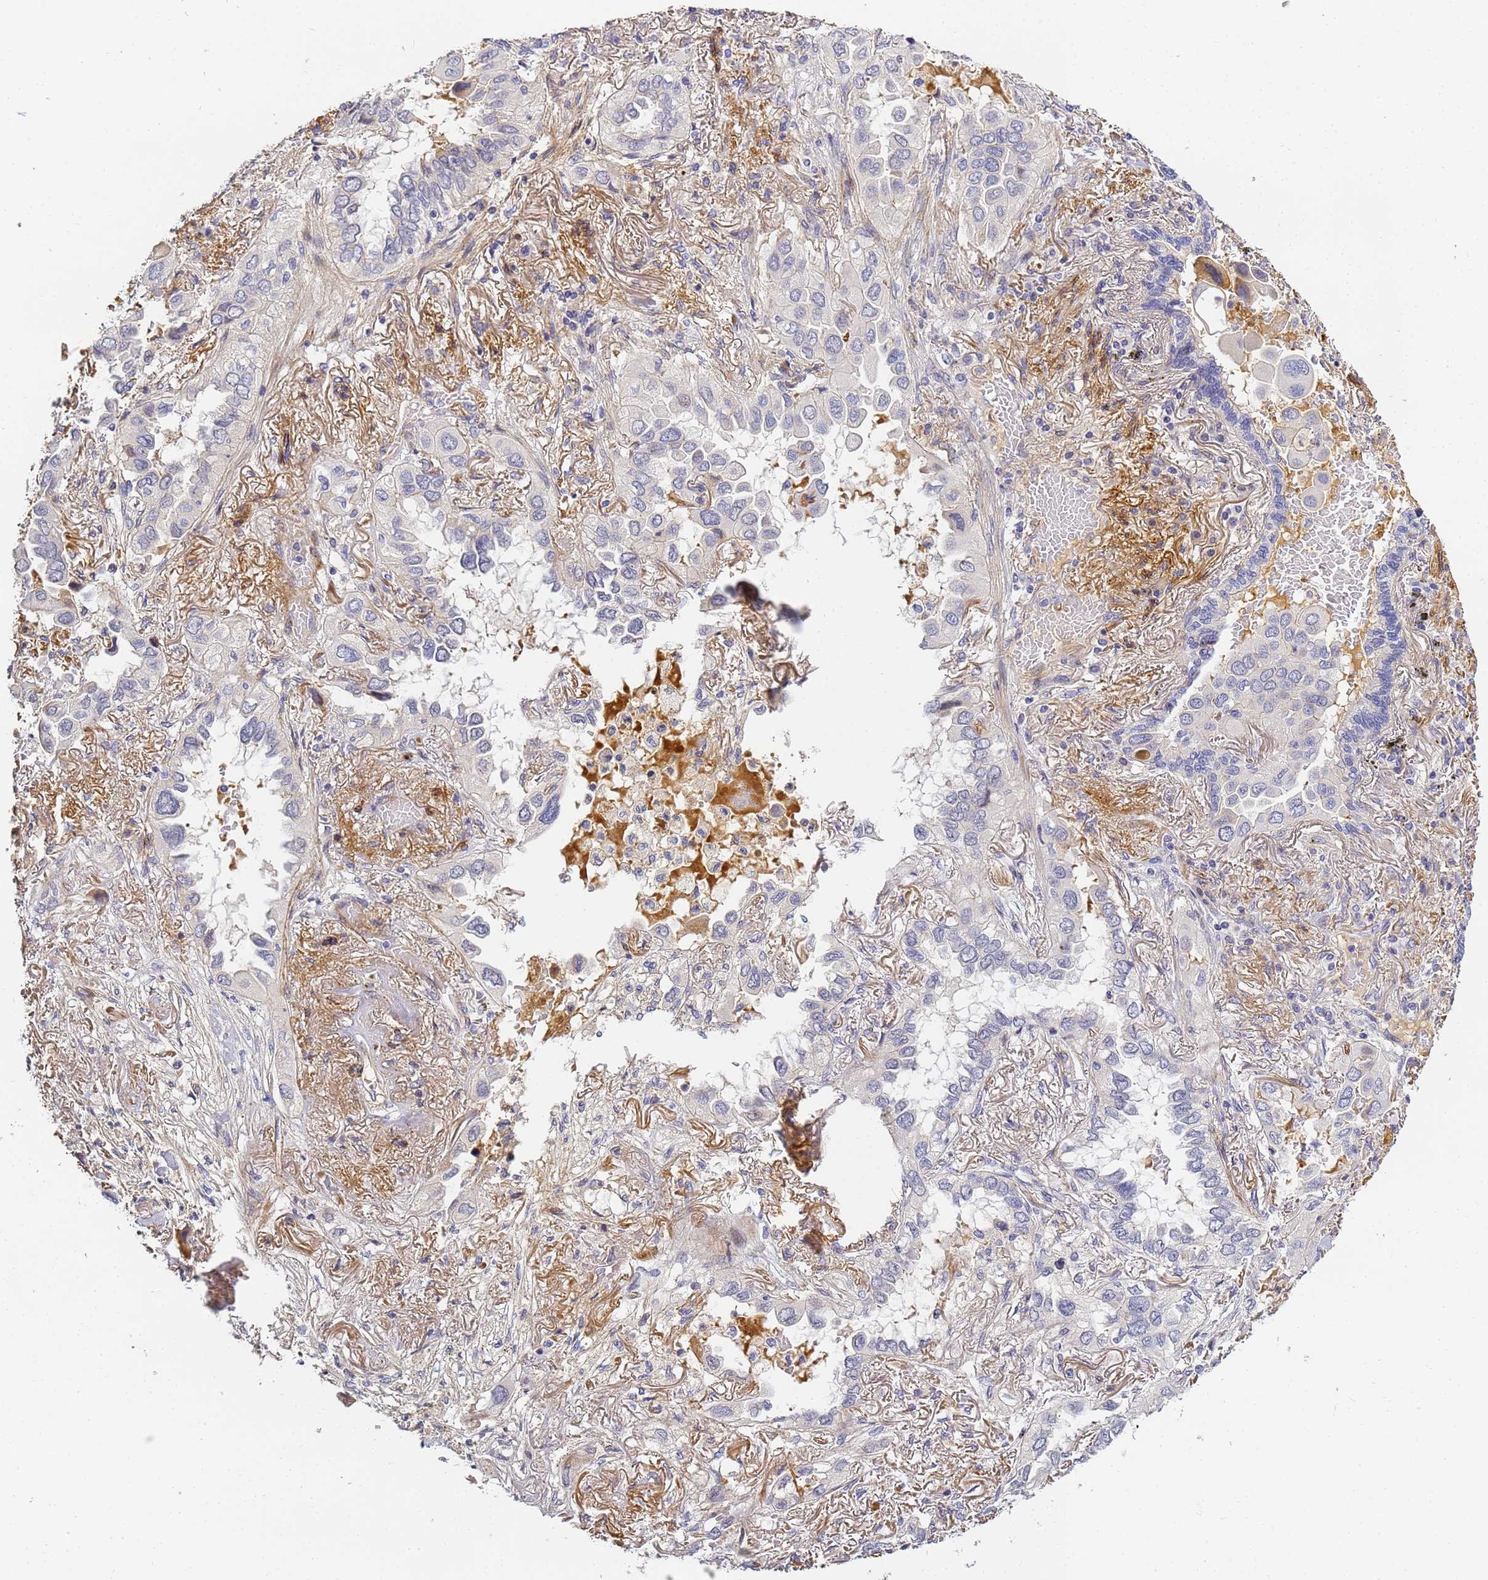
{"staining": {"intensity": "negative", "quantity": "none", "location": "none"}, "tissue": "lung cancer", "cell_type": "Tumor cells", "image_type": "cancer", "snomed": [{"axis": "morphology", "description": "Adenocarcinoma, NOS"}, {"axis": "topography", "description": "Lung"}], "caption": "Immunohistochemical staining of lung cancer displays no significant expression in tumor cells.", "gene": "CFH", "patient": {"sex": "female", "age": 76}}